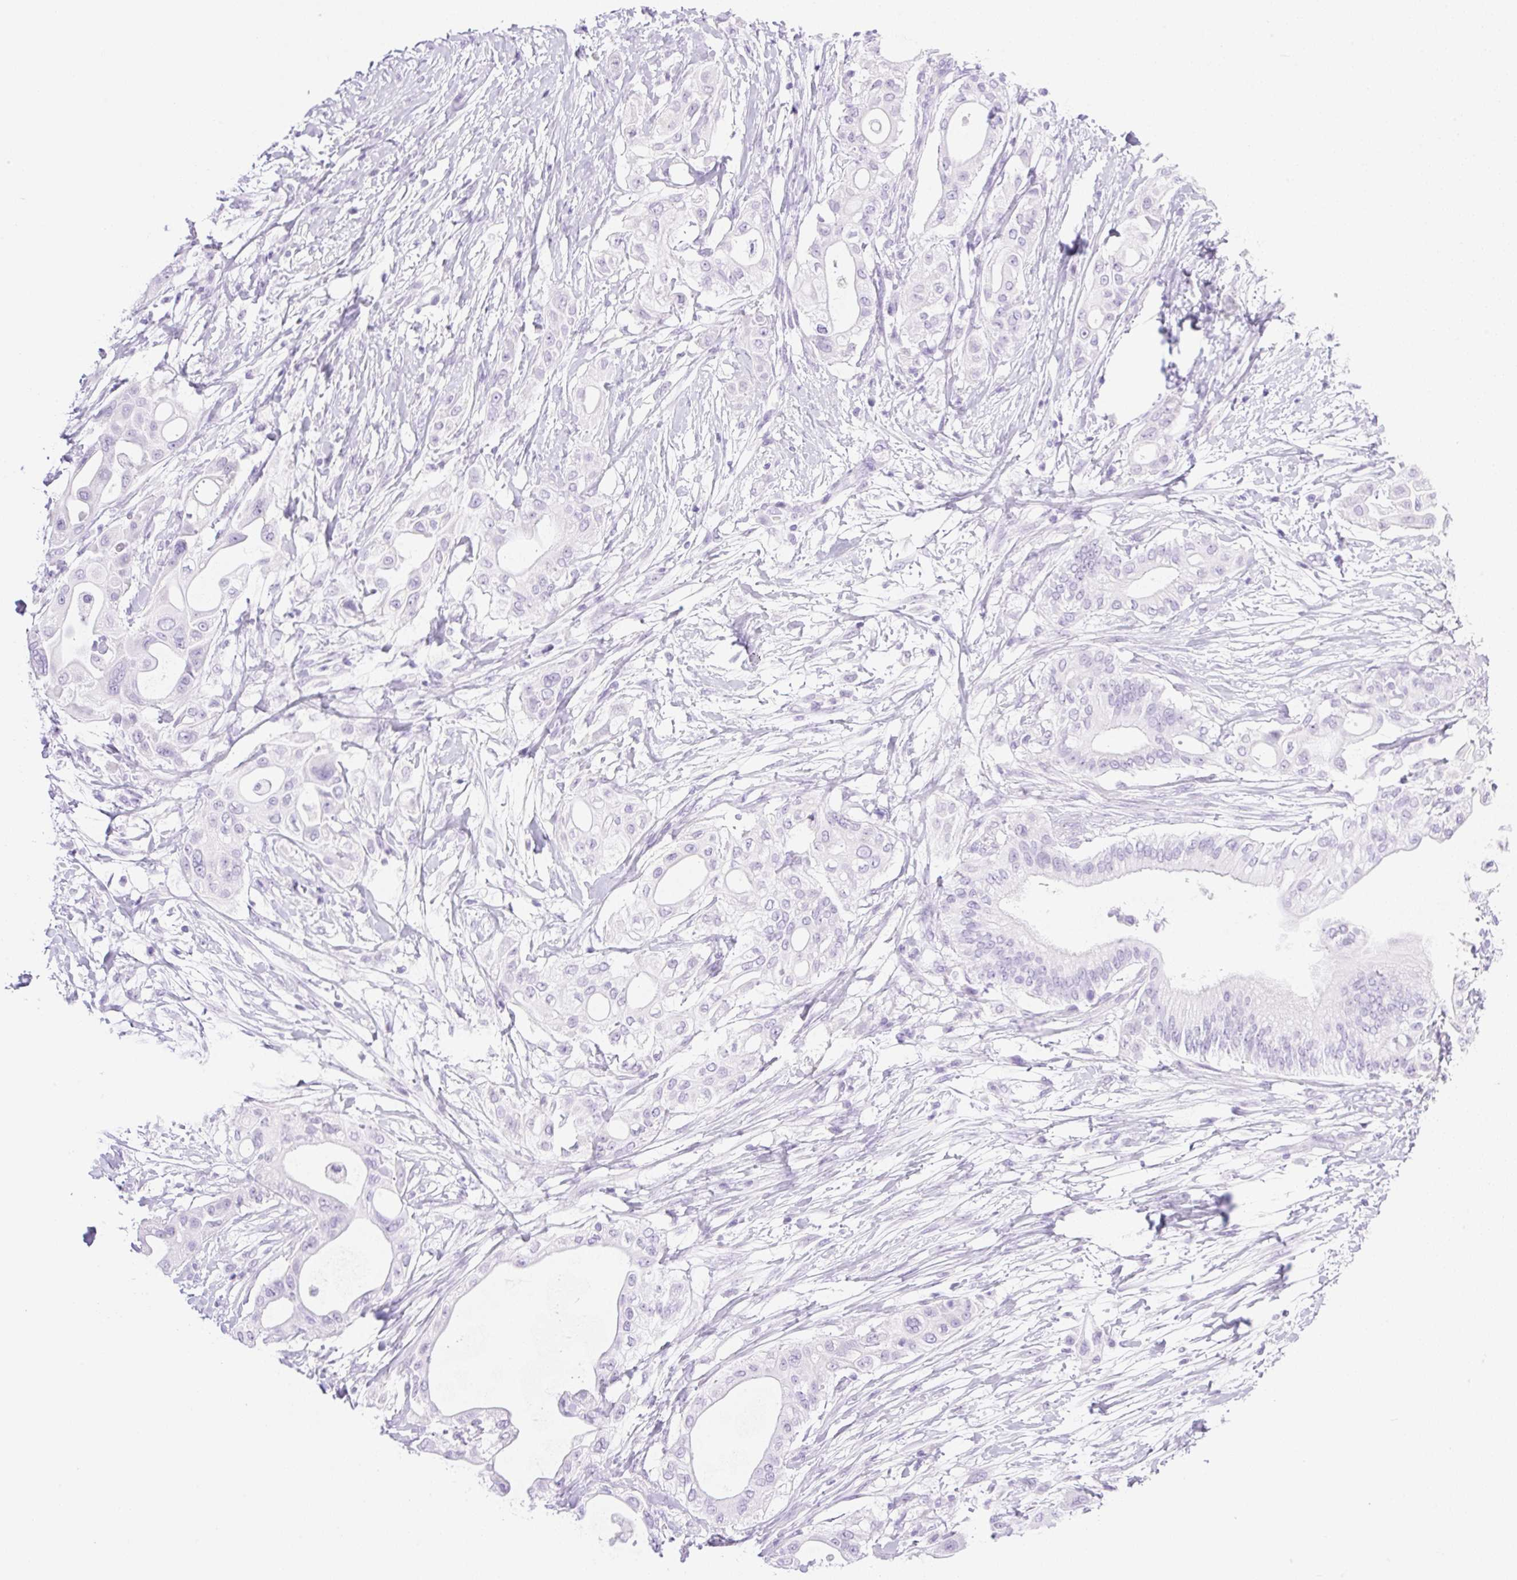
{"staining": {"intensity": "negative", "quantity": "none", "location": "none"}, "tissue": "pancreatic cancer", "cell_type": "Tumor cells", "image_type": "cancer", "snomed": [{"axis": "morphology", "description": "Adenocarcinoma, NOS"}, {"axis": "topography", "description": "Pancreas"}], "caption": "High power microscopy image of an IHC image of adenocarcinoma (pancreatic), revealing no significant expression in tumor cells.", "gene": "SPRR4", "patient": {"sex": "male", "age": 68}}